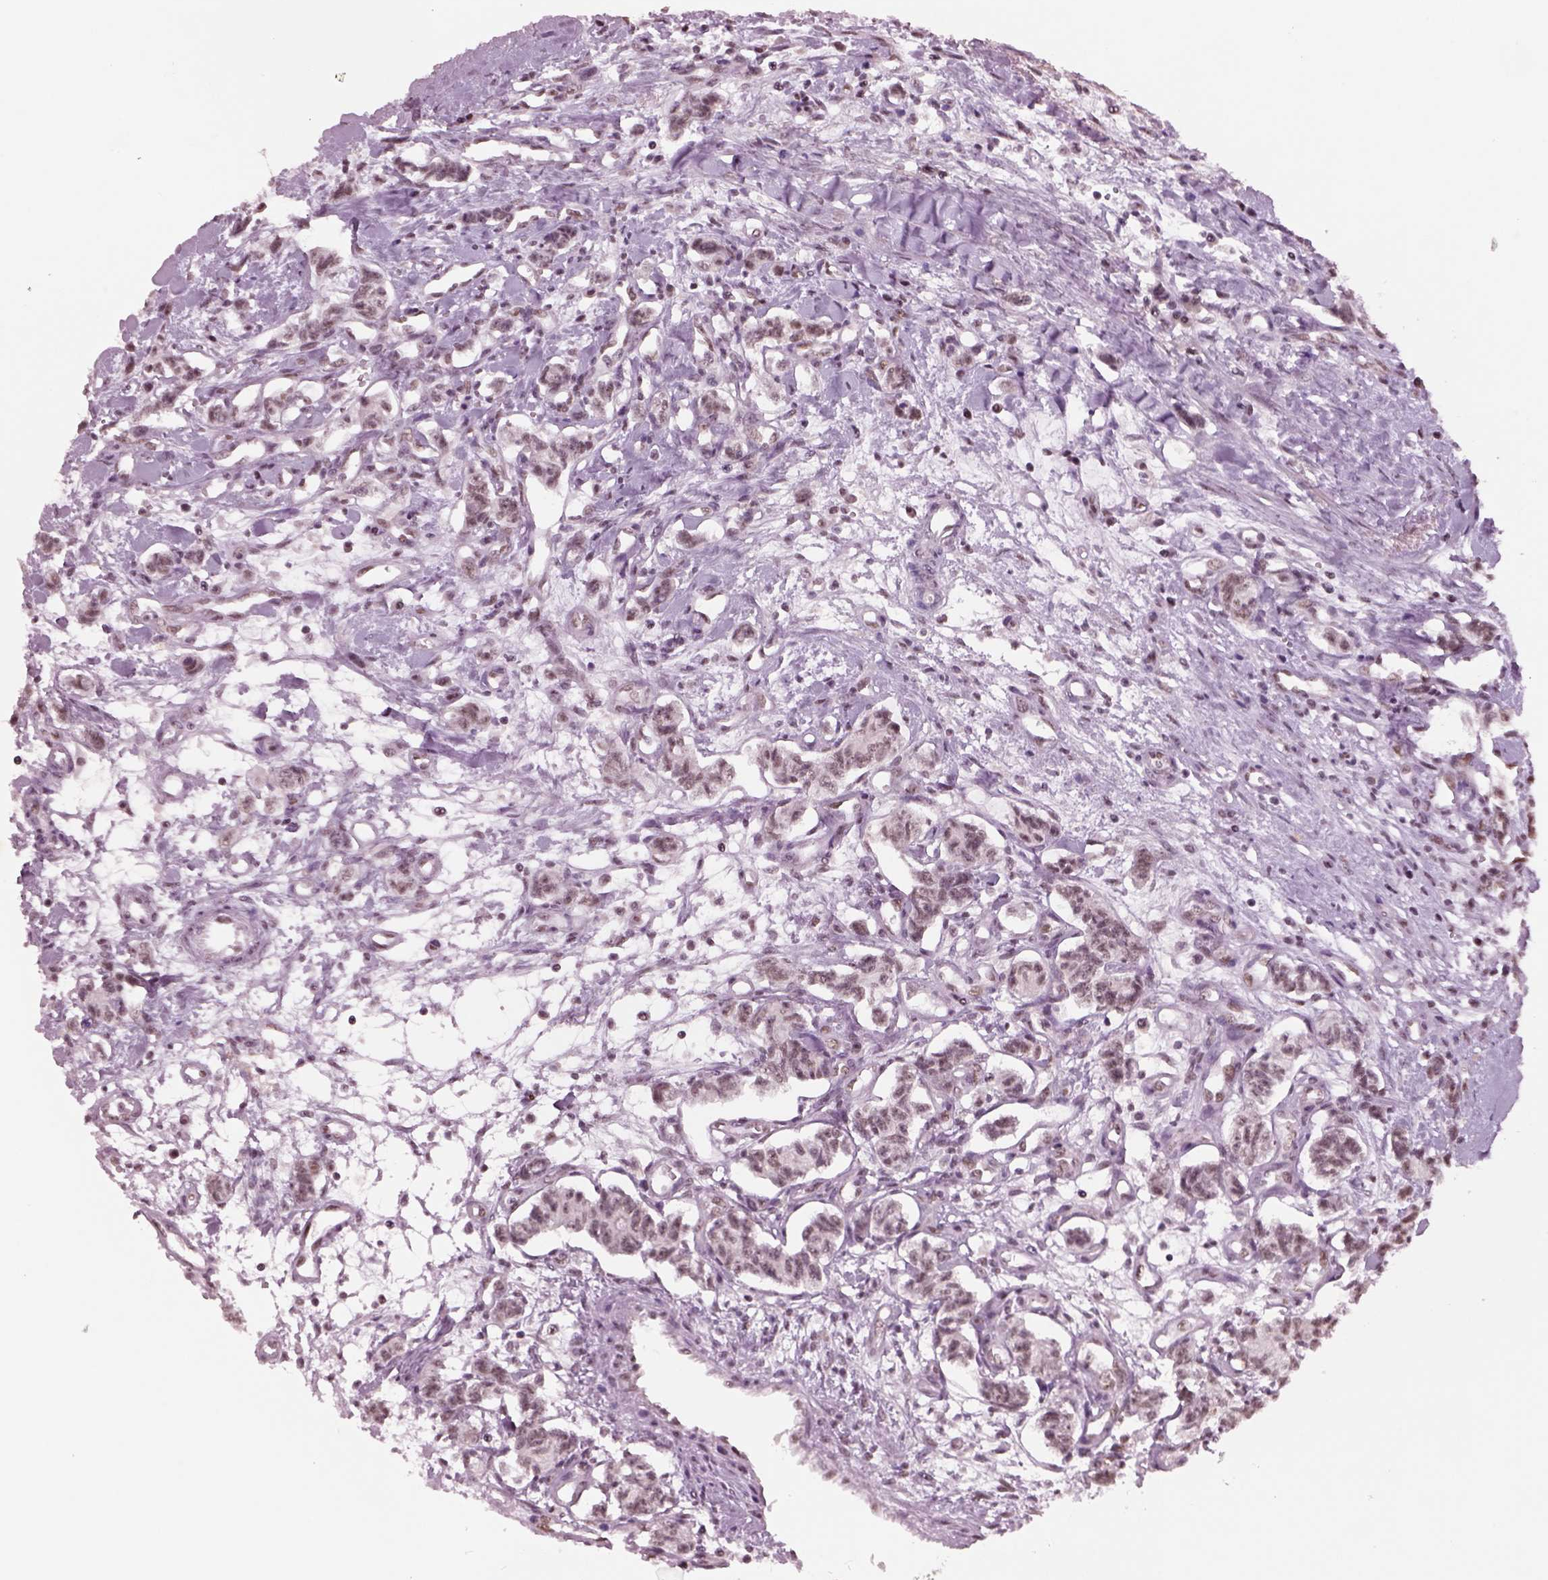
{"staining": {"intensity": "weak", "quantity": "25%-75%", "location": "nuclear"}, "tissue": "carcinoid", "cell_type": "Tumor cells", "image_type": "cancer", "snomed": [{"axis": "morphology", "description": "Carcinoid, malignant, NOS"}, {"axis": "topography", "description": "Kidney"}], "caption": "IHC of carcinoid demonstrates low levels of weak nuclear expression in about 25%-75% of tumor cells. IHC stains the protein in brown and the nuclei are stained blue.", "gene": "SEPHS1", "patient": {"sex": "female", "age": 41}}